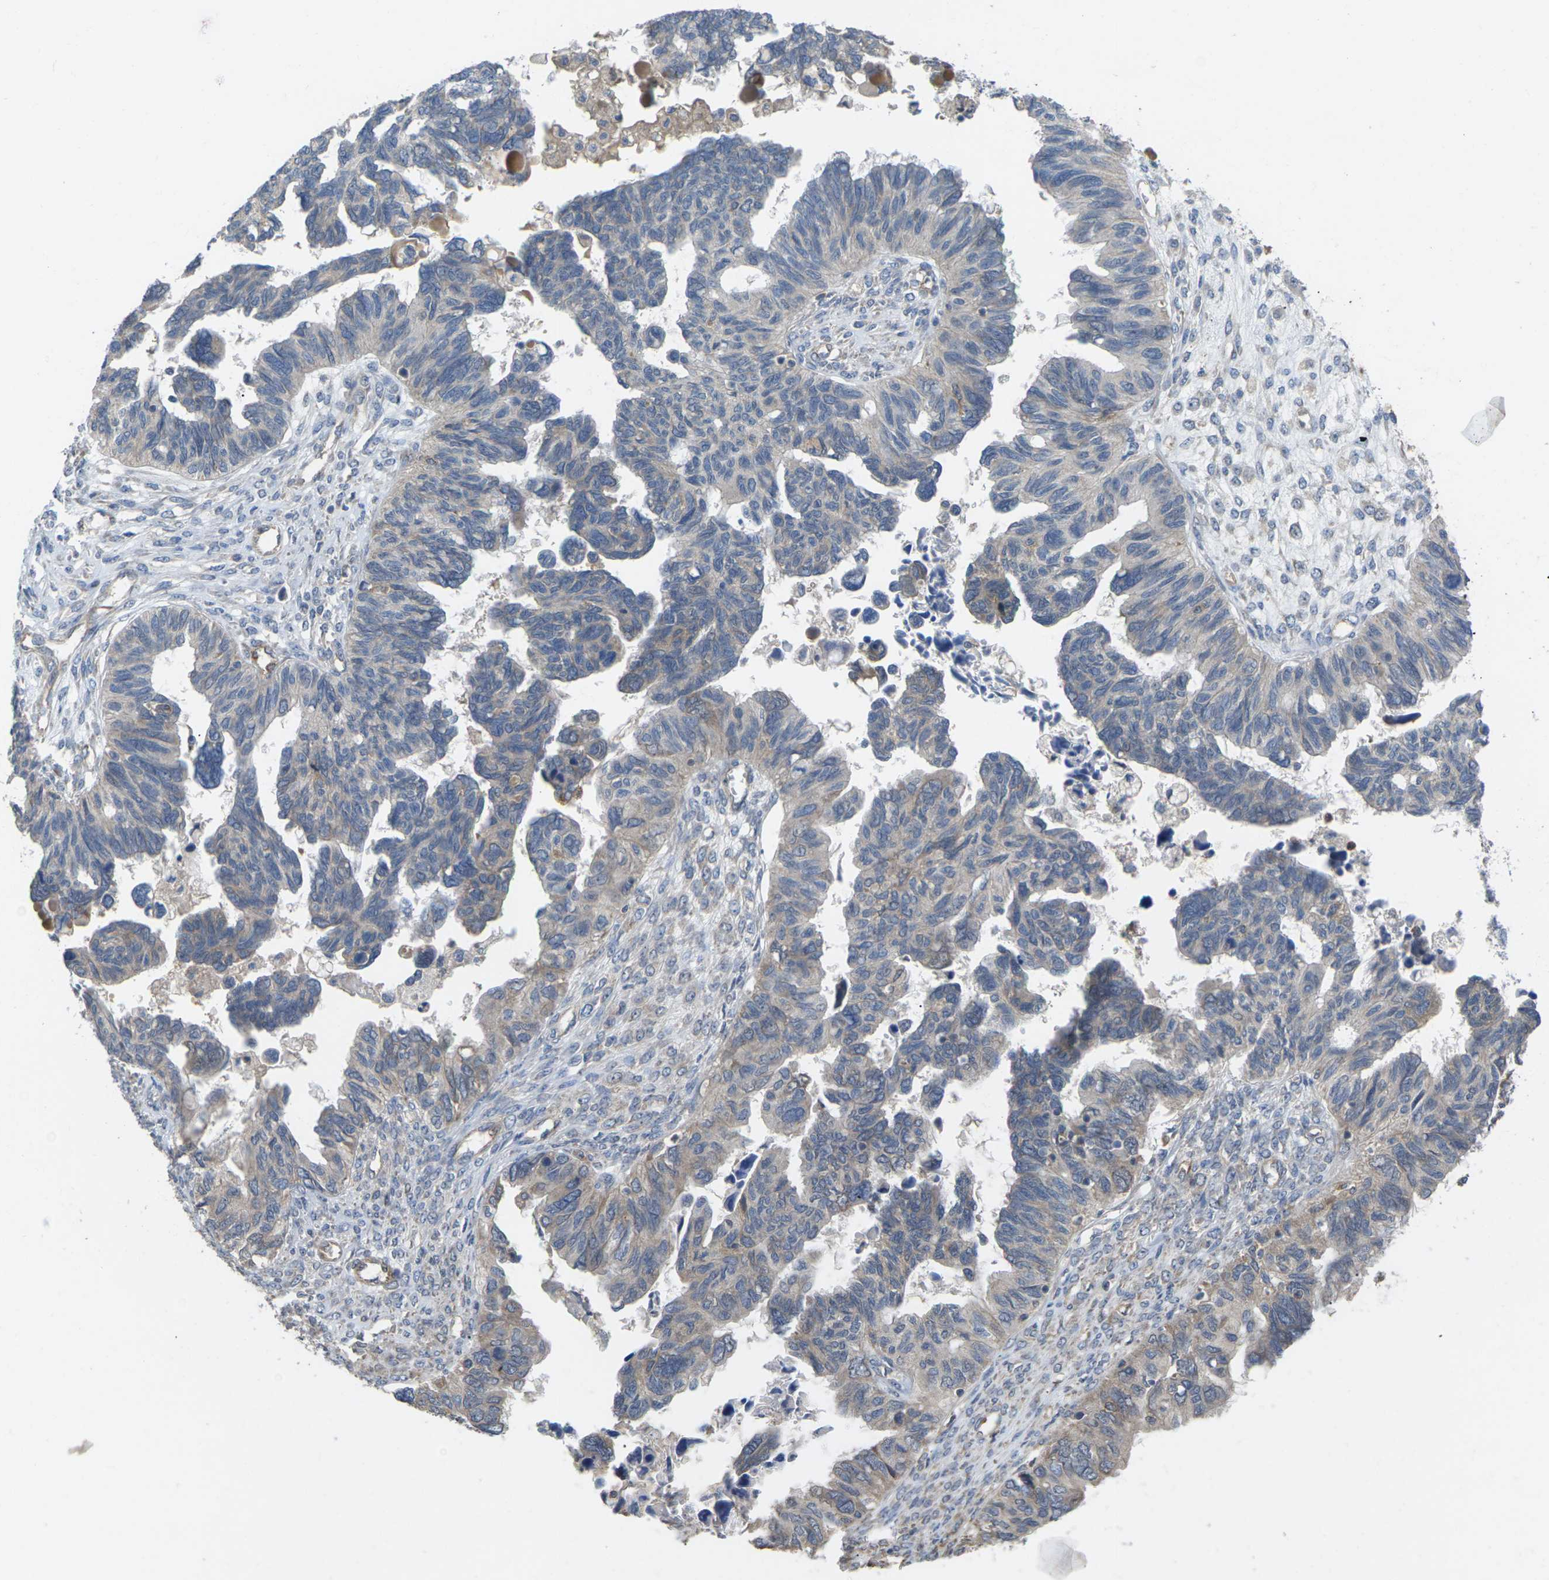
{"staining": {"intensity": "weak", "quantity": "<25%", "location": "cytoplasmic/membranous"}, "tissue": "ovarian cancer", "cell_type": "Tumor cells", "image_type": "cancer", "snomed": [{"axis": "morphology", "description": "Cystadenocarcinoma, serous, NOS"}, {"axis": "topography", "description": "Ovary"}], "caption": "High magnification brightfield microscopy of serous cystadenocarcinoma (ovarian) stained with DAB (brown) and counterstained with hematoxylin (blue): tumor cells show no significant staining. The staining is performed using DAB (3,3'-diaminobenzidine) brown chromogen with nuclei counter-stained in using hematoxylin.", "gene": "TIAM1", "patient": {"sex": "female", "age": 79}}